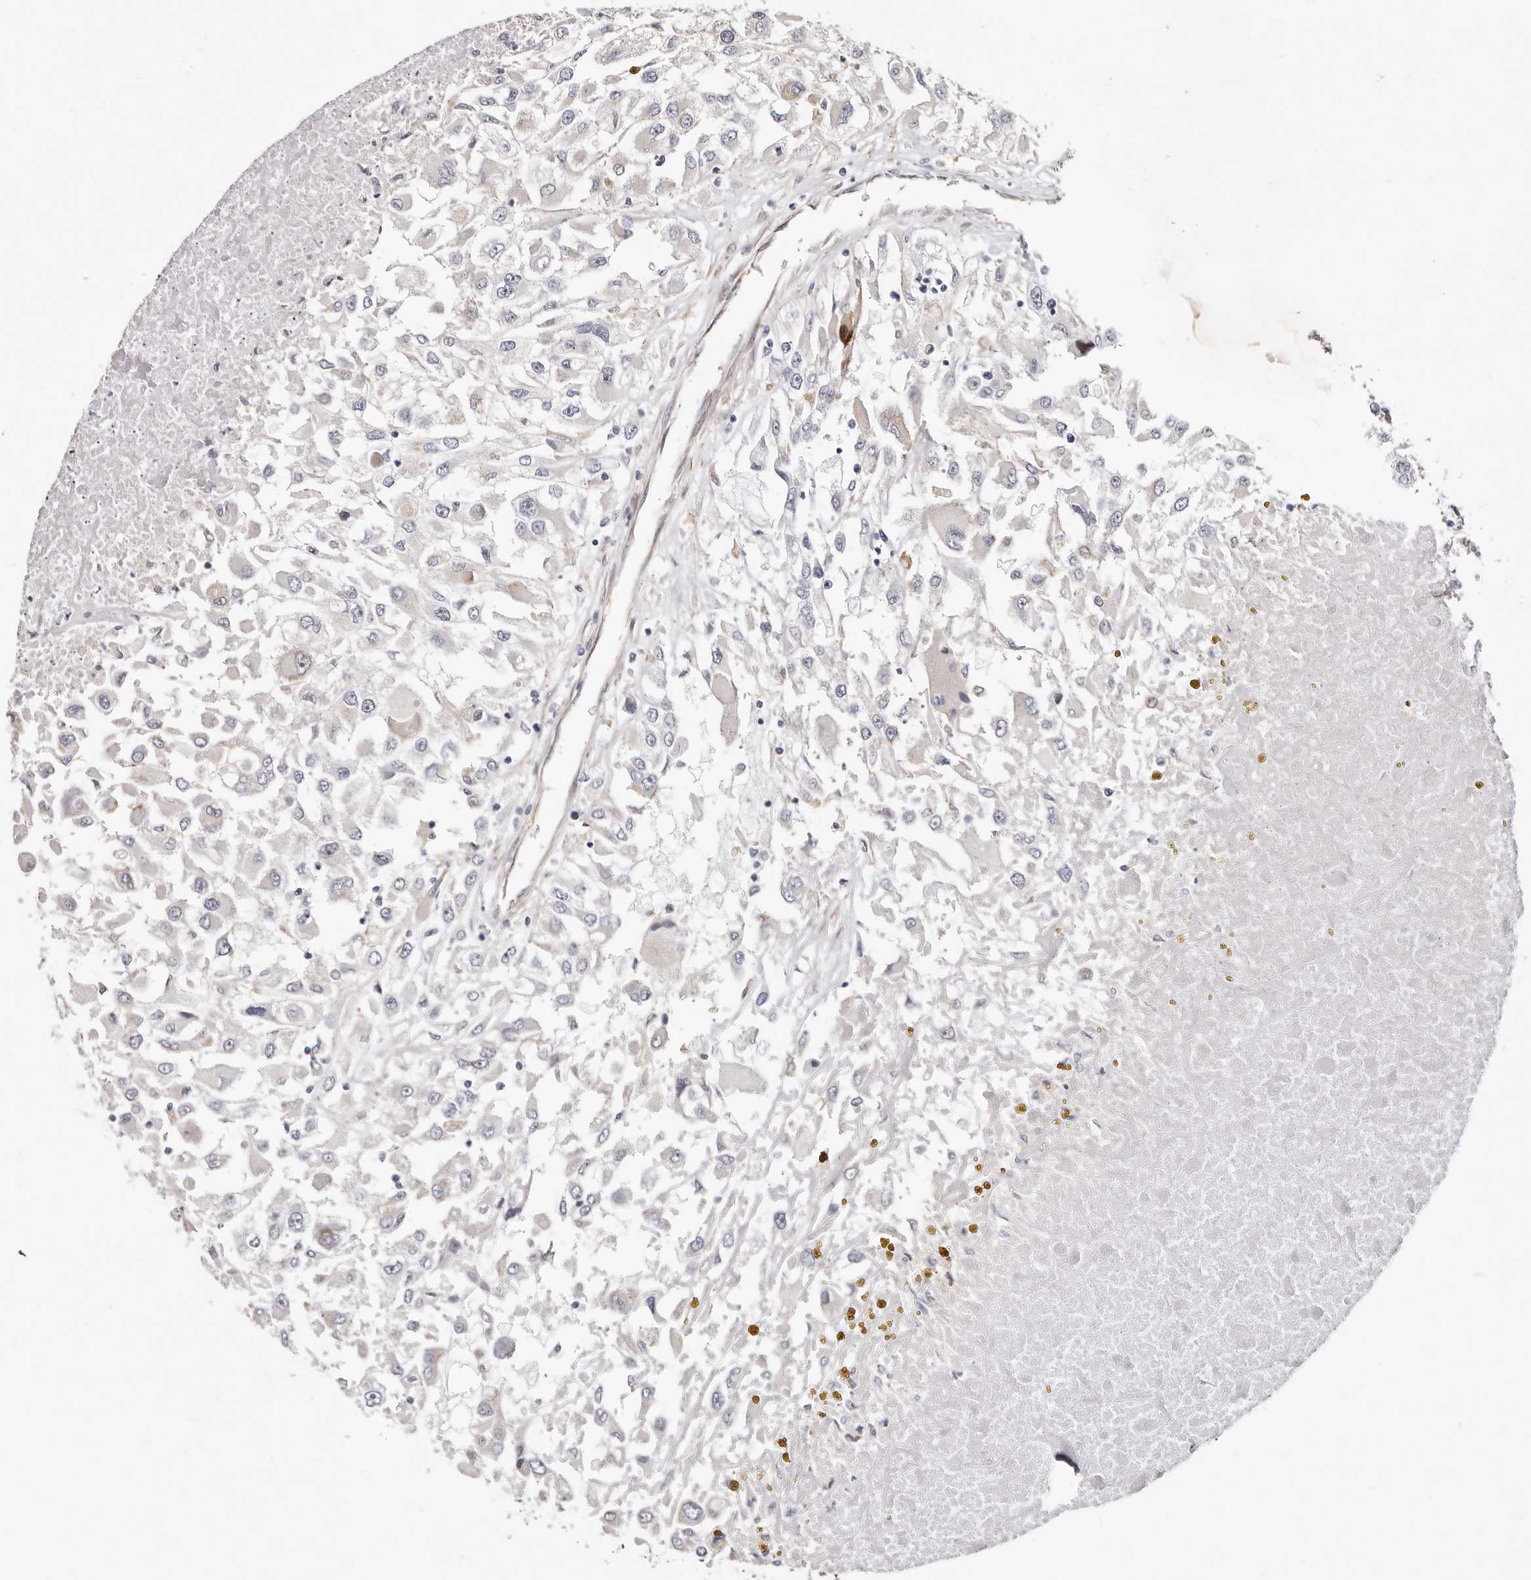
{"staining": {"intensity": "weak", "quantity": "<25%", "location": "cytoplasmic/membranous"}, "tissue": "renal cancer", "cell_type": "Tumor cells", "image_type": "cancer", "snomed": [{"axis": "morphology", "description": "Adenocarcinoma, NOS"}, {"axis": "topography", "description": "Kidney"}], "caption": "Immunohistochemical staining of adenocarcinoma (renal) exhibits no significant staining in tumor cells.", "gene": "EPHX3", "patient": {"sex": "female", "age": 52}}